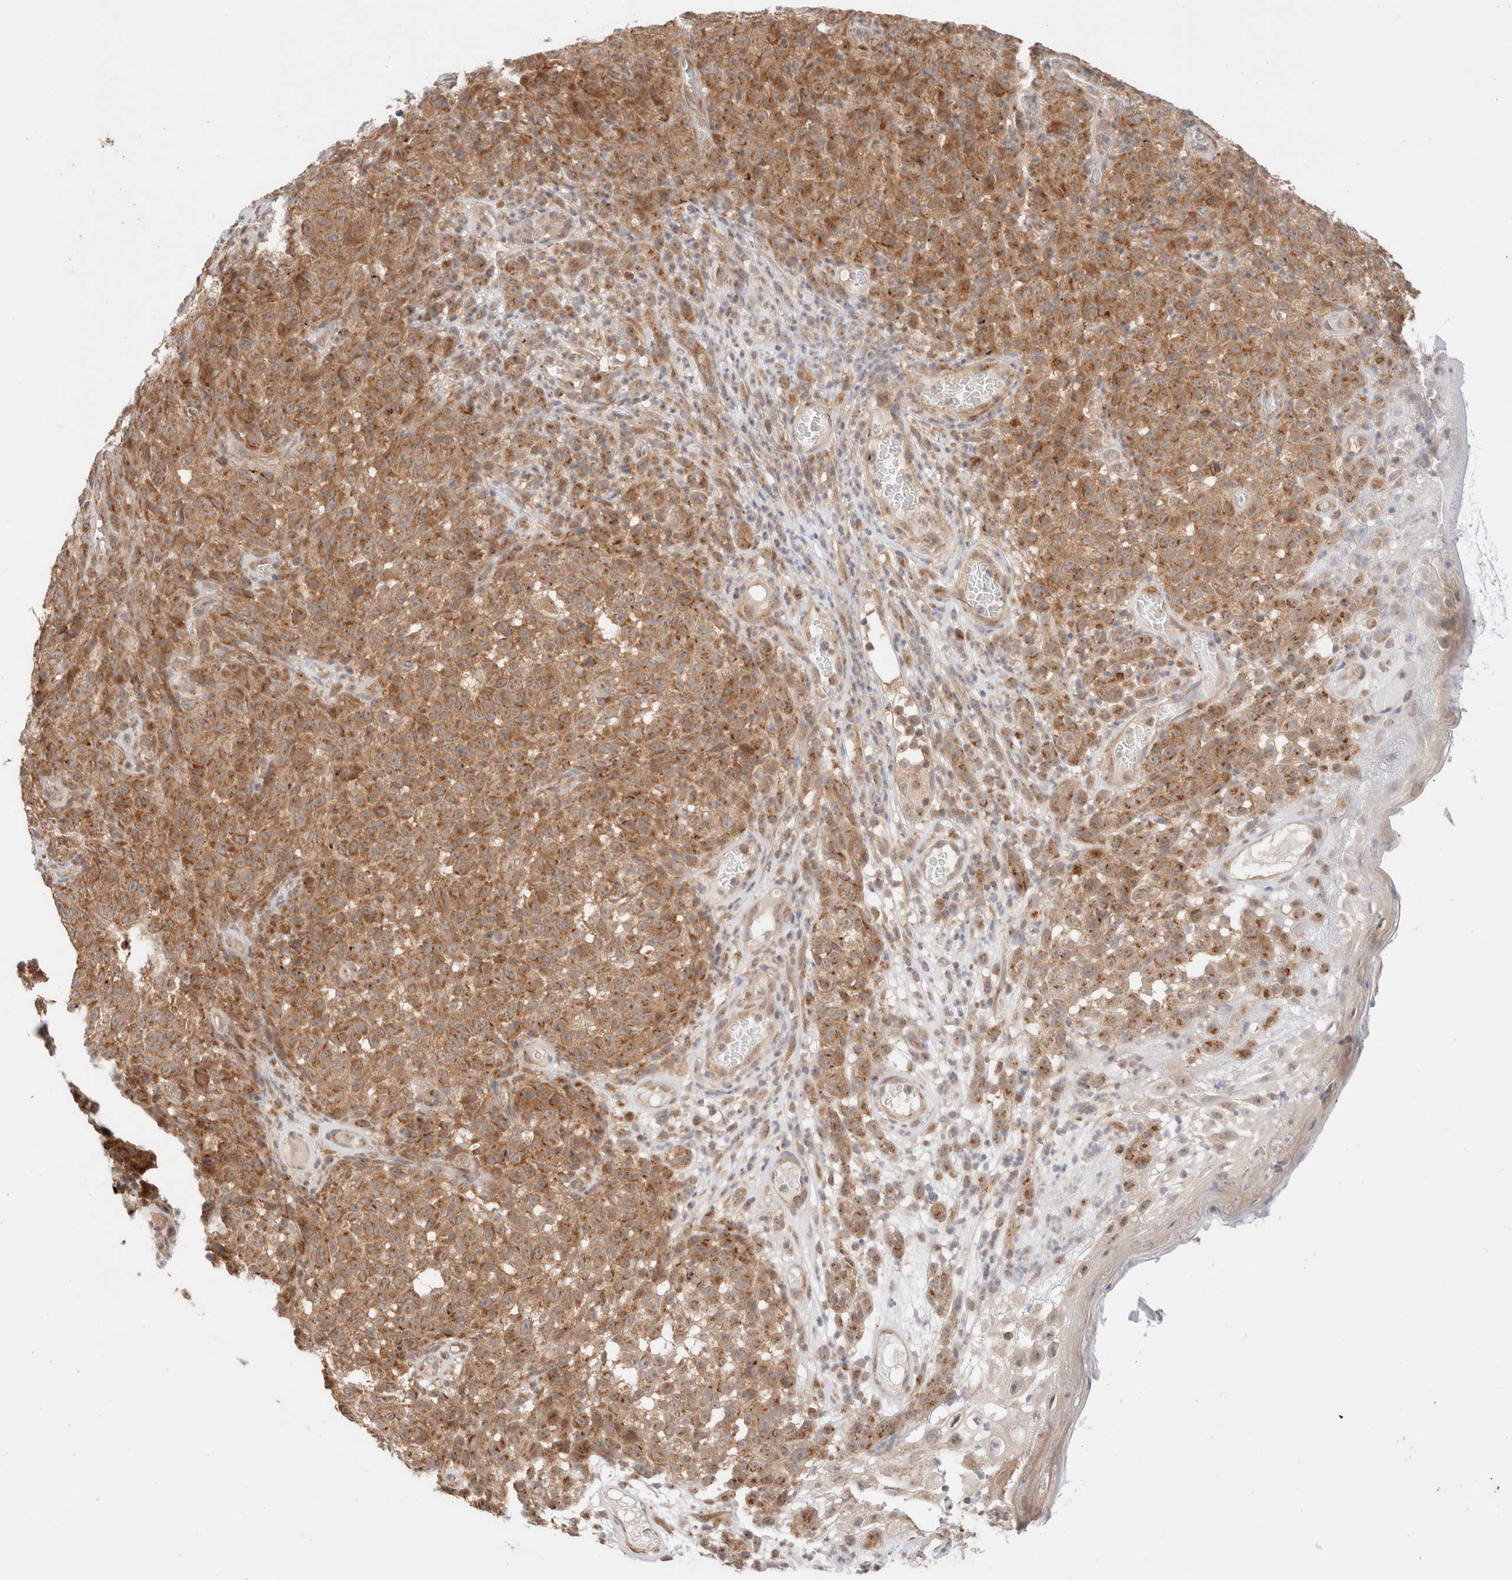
{"staining": {"intensity": "moderate", "quantity": ">75%", "location": "cytoplasmic/membranous"}, "tissue": "melanoma", "cell_type": "Tumor cells", "image_type": "cancer", "snomed": [{"axis": "morphology", "description": "Malignant melanoma, NOS"}, {"axis": "topography", "description": "Skin"}], "caption": "High-magnification brightfield microscopy of malignant melanoma stained with DAB (brown) and counterstained with hematoxylin (blue). tumor cells exhibit moderate cytoplasmic/membranous staining is seen in about>75% of cells.", "gene": "XKR4", "patient": {"sex": "female", "age": 82}}